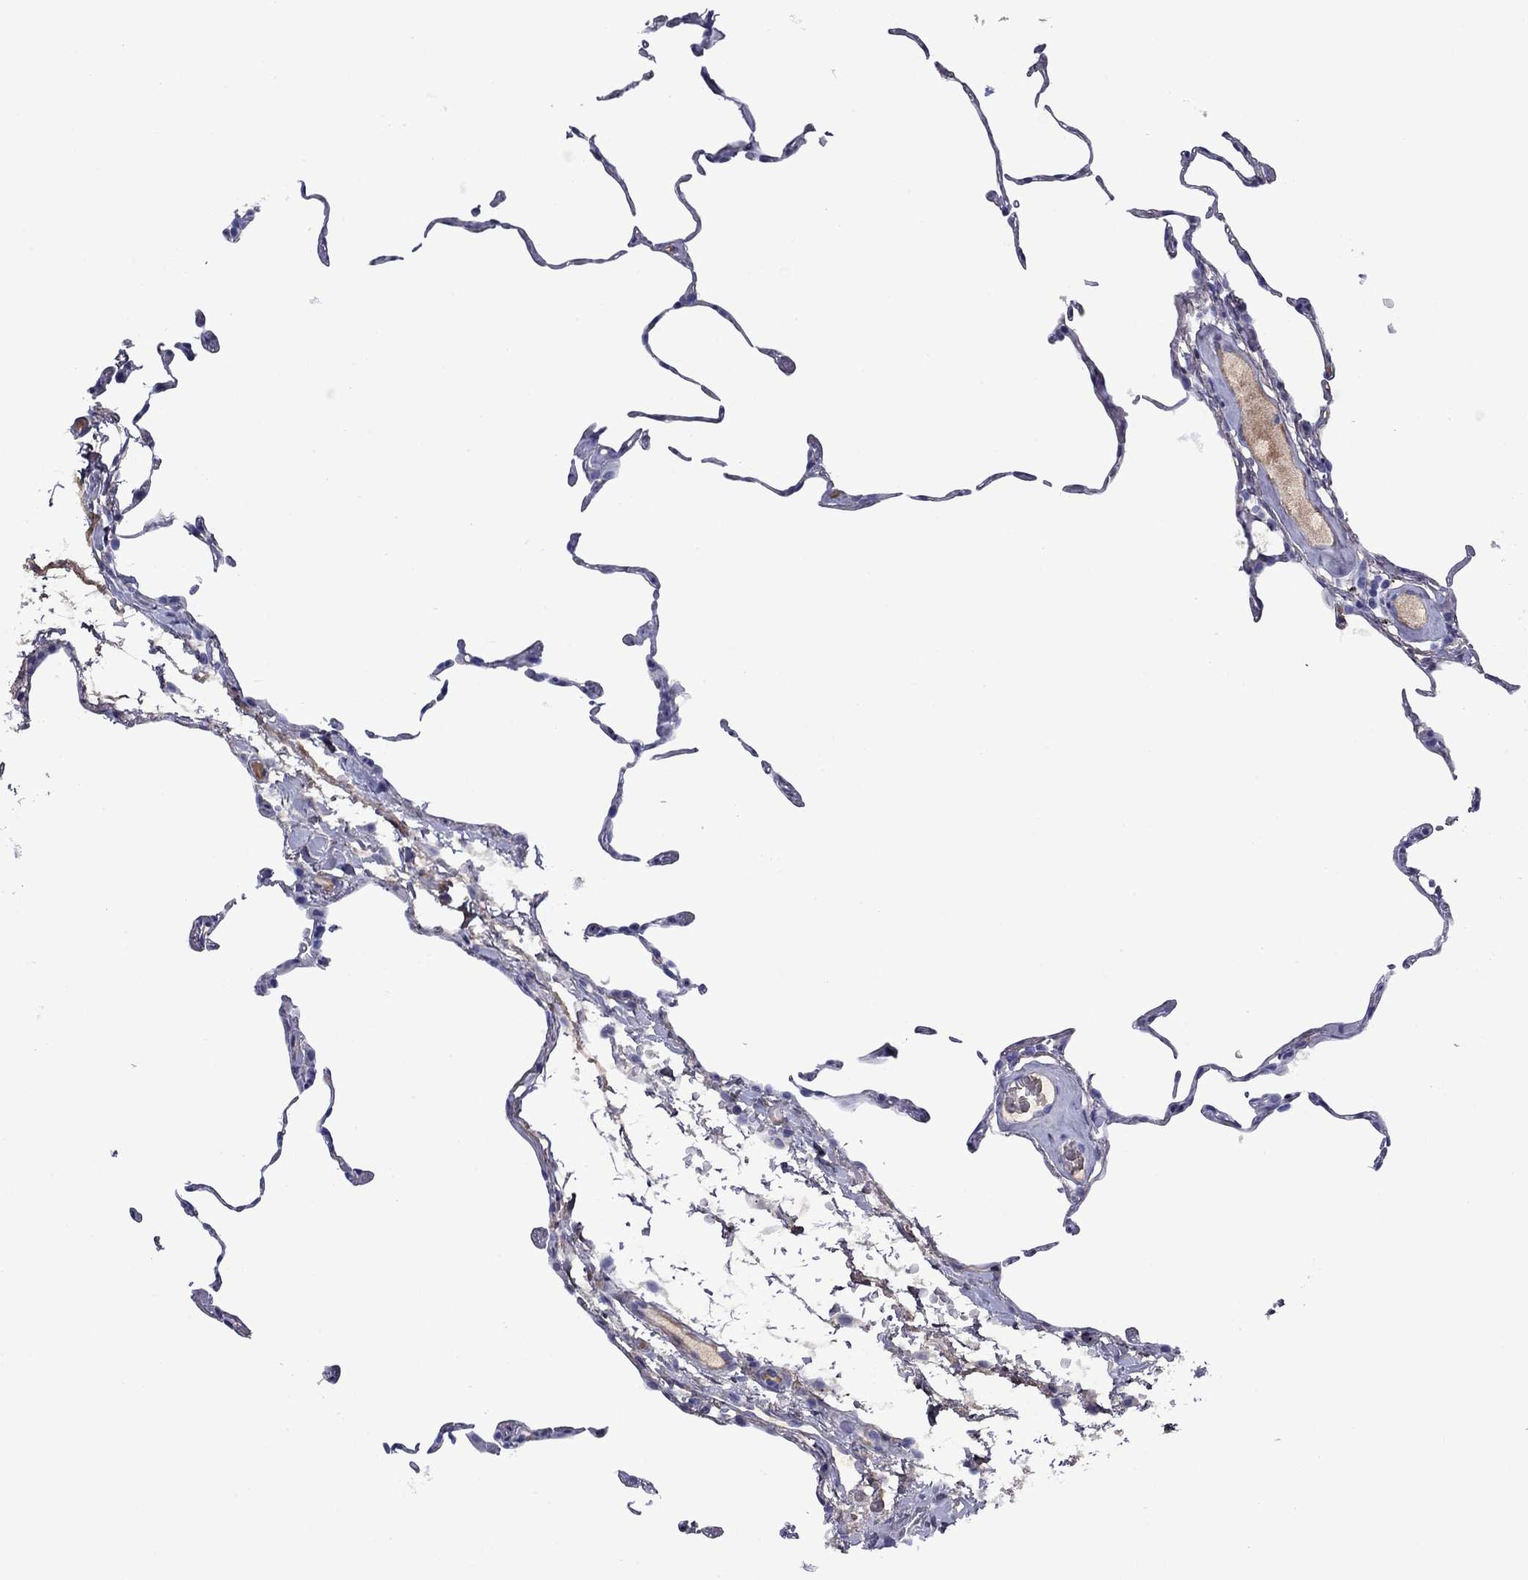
{"staining": {"intensity": "negative", "quantity": "none", "location": "none"}, "tissue": "lung", "cell_type": "Alveolar cells", "image_type": "normal", "snomed": [{"axis": "morphology", "description": "Normal tissue, NOS"}, {"axis": "topography", "description": "Lung"}], "caption": "Immunohistochemistry (IHC) photomicrograph of benign lung: human lung stained with DAB (3,3'-diaminobenzidine) reveals no significant protein staining in alveolar cells. (DAB (3,3'-diaminobenzidine) IHC visualized using brightfield microscopy, high magnification).", "gene": "APOA2", "patient": {"sex": "female", "age": 57}}